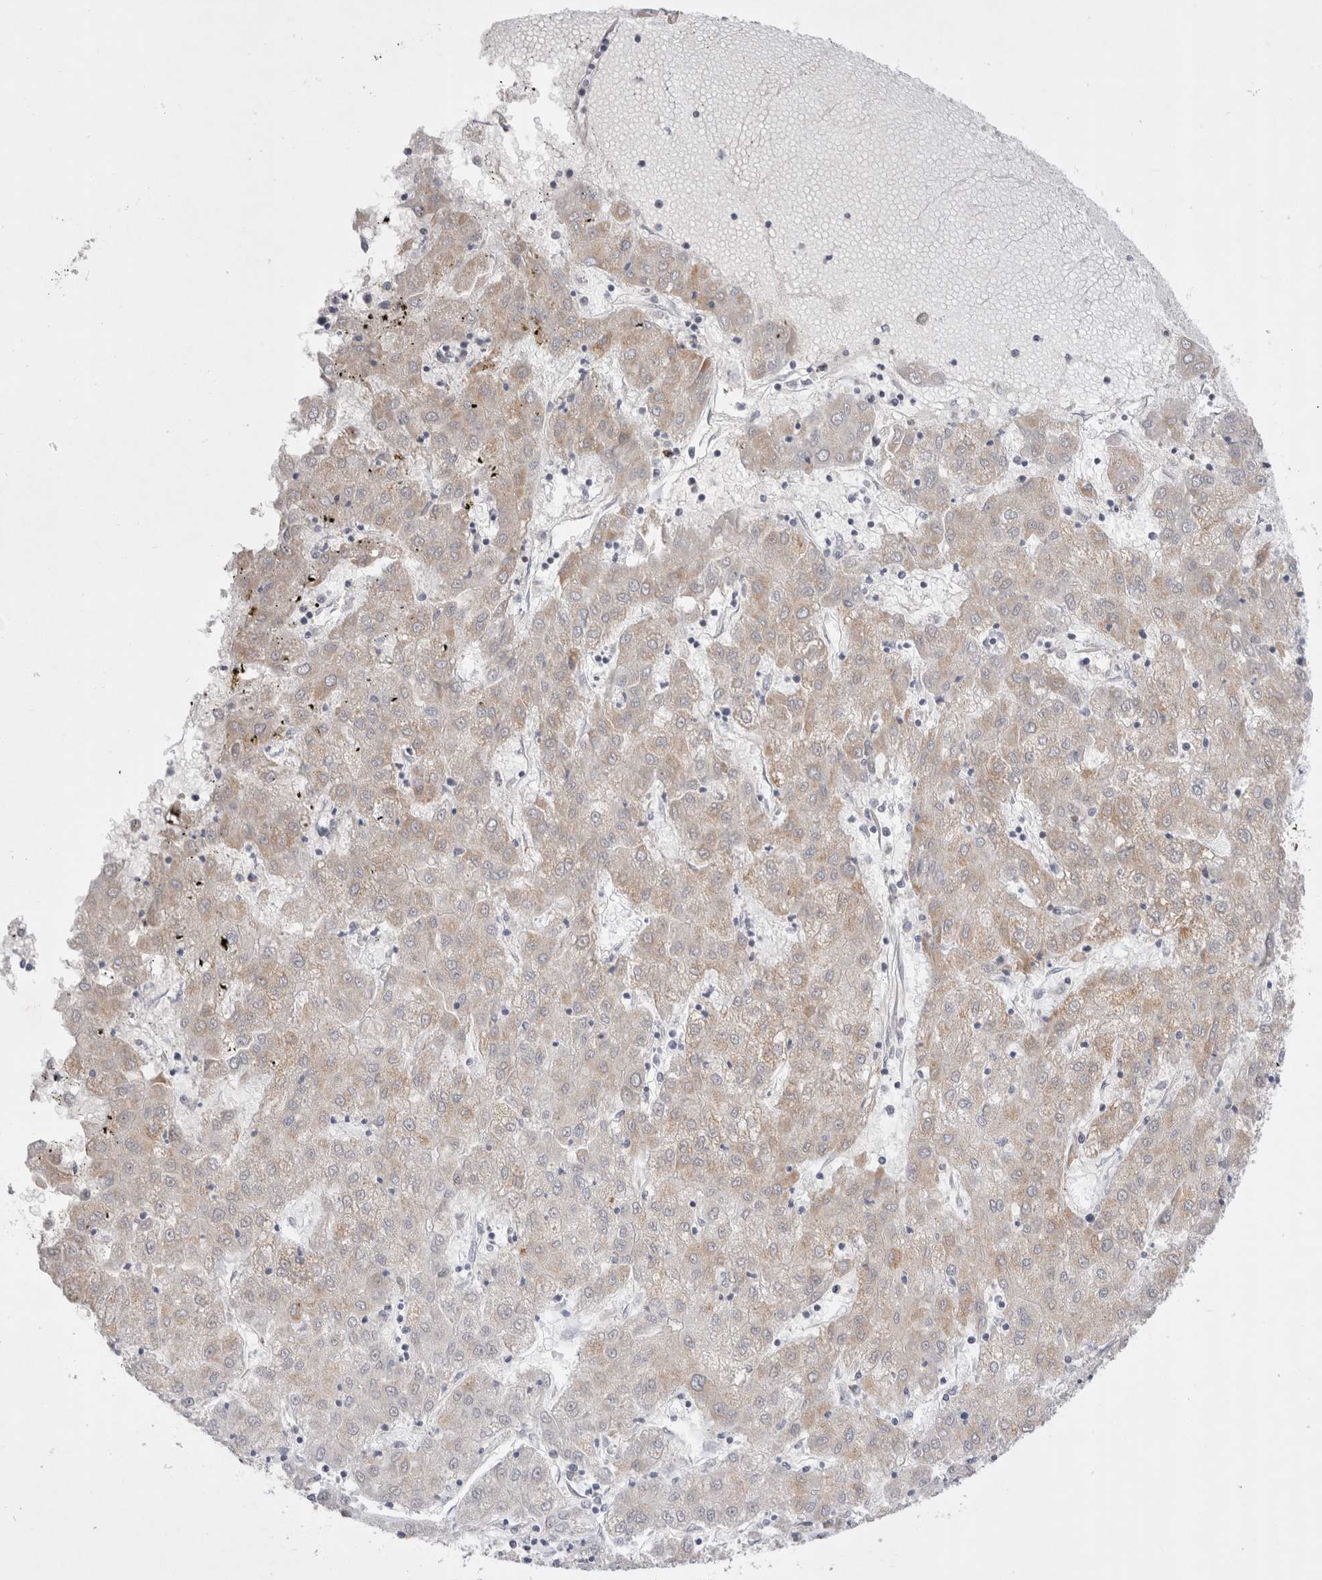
{"staining": {"intensity": "weak", "quantity": "<25%", "location": "cytoplasmic/membranous"}, "tissue": "liver cancer", "cell_type": "Tumor cells", "image_type": "cancer", "snomed": [{"axis": "morphology", "description": "Carcinoma, Hepatocellular, NOS"}, {"axis": "topography", "description": "Liver"}], "caption": "This is an immunohistochemistry (IHC) histopathology image of liver cancer. There is no positivity in tumor cells.", "gene": "GTF2I", "patient": {"sex": "male", "age": 72}}